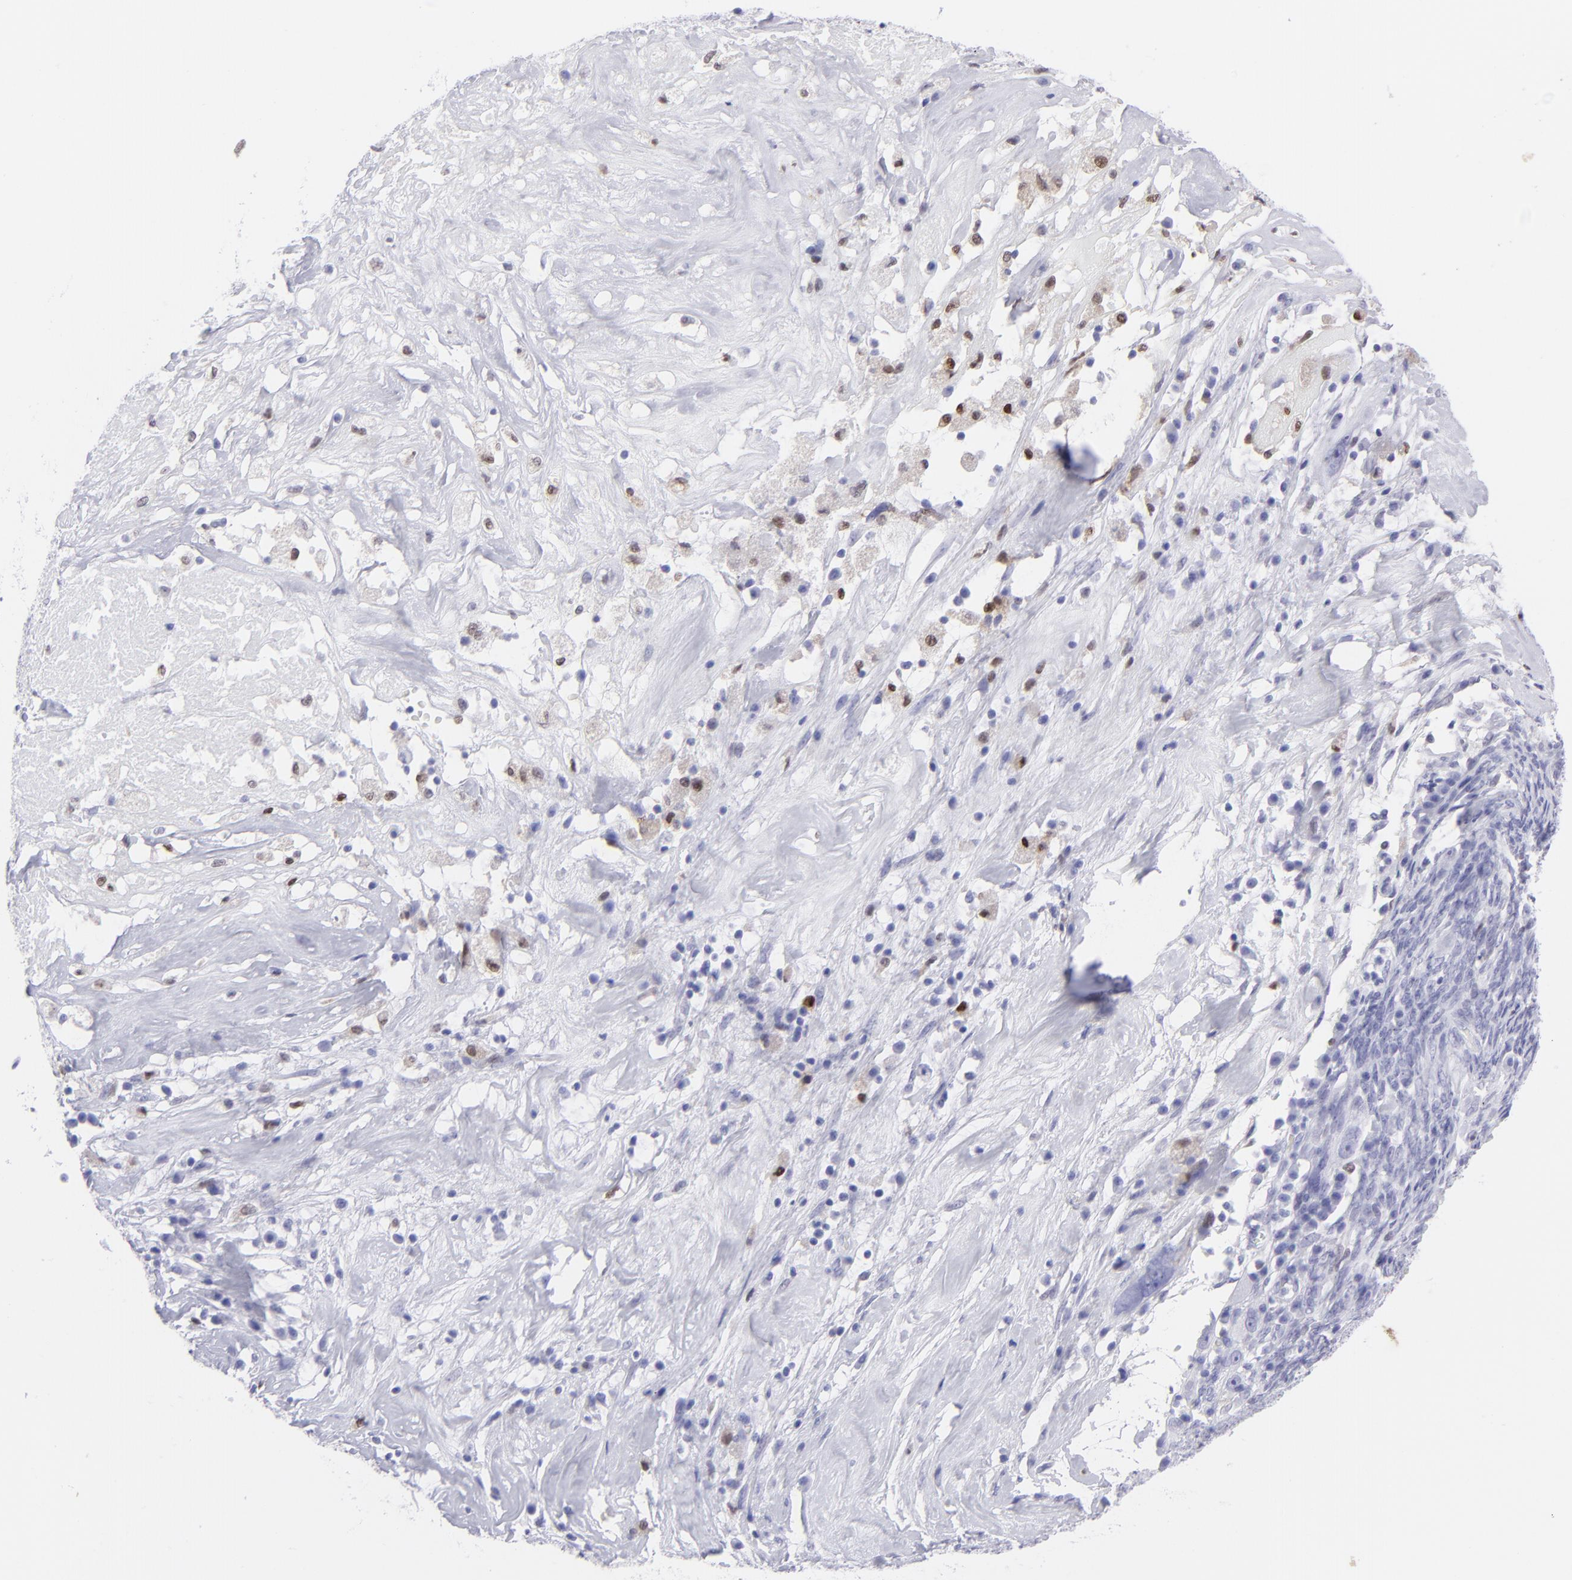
{"staining": {"intensity": "negative", "quantity": "none", "location": "none"}, "tissue": "ovarian cancer", "cell_type": "Tumor cells", "image_type": "cancer", "snomed": [{"axis": "morphology", "description": "Normal tissue, NOS"}, {"axis": "morphology", "description": "Cystadenocarcinoma, serous, NOS"}, {"axis": "topography", "description": "Ovary"}], "caption": "Immunohistochemistry photomicrograph of human serous cystadenocarcinoma (ovarian) stained for a protein (brown), which demonstrates no staining in tumor cells.", "gene": "MITF", "patient": {"sex": "female", "age": 62}}